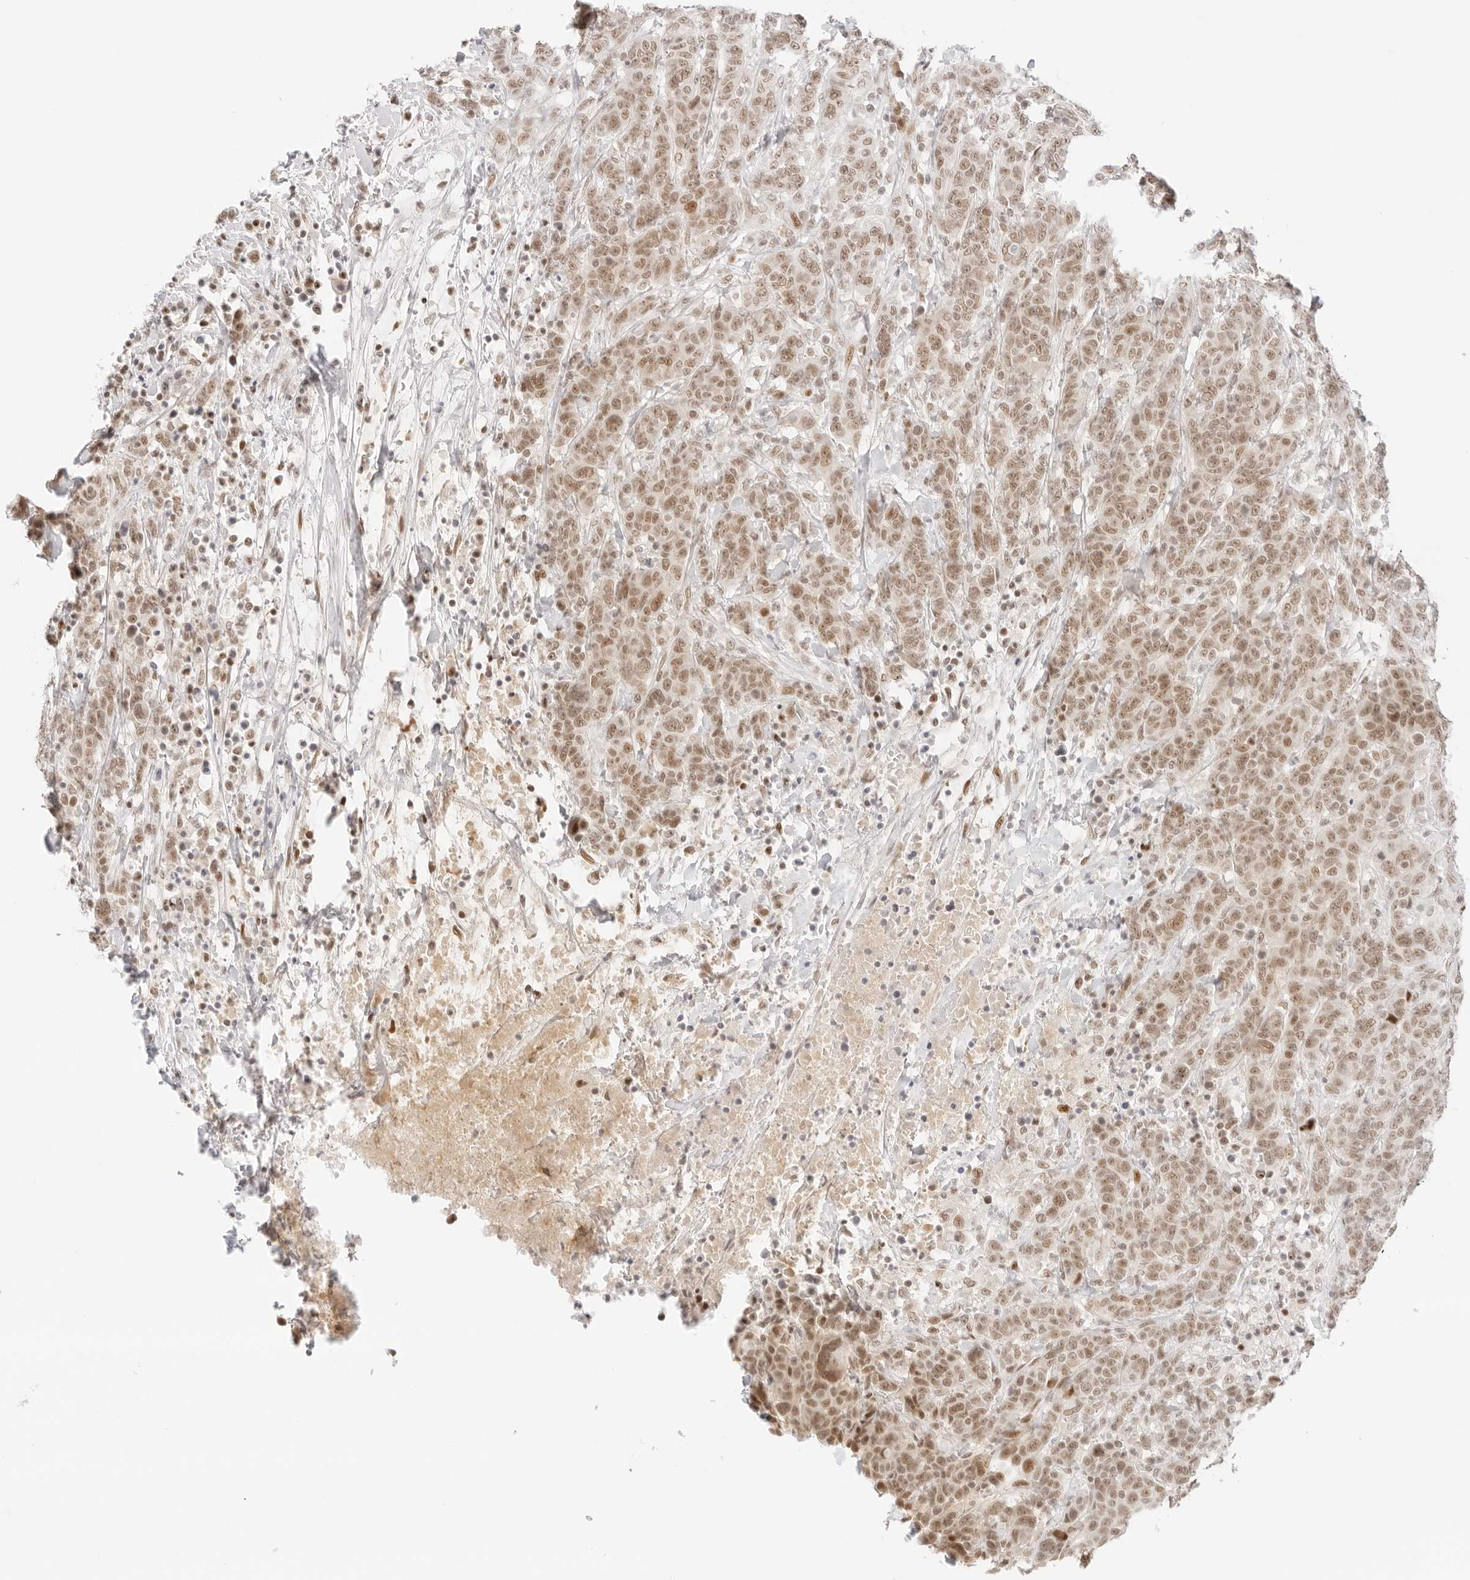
{"staining": {"intensity": "moderate", "quantity": ">75%", "location": "nuclear"}, "tissue": "breast cancer", "cell_type": "Tumor cells", "image_type": "cancer", "snomed": [{"axis": "morphology", "description": "Duct carcinoma"}, {"axis": "topography", "description": "Breast"}], "caption": "A brown stain shows moderate nuclear expression of a protein in infiltrating ductal carcinoma (breast) tumor cells. The protein is stained brown, and the nuclei are stained in blue (DAB (3,3'-diaminobenzidine) IHC with brightfield microscopy, high magnification).", "gene": "ITGA6", "patient": {"sex": "female", "age": 37}}